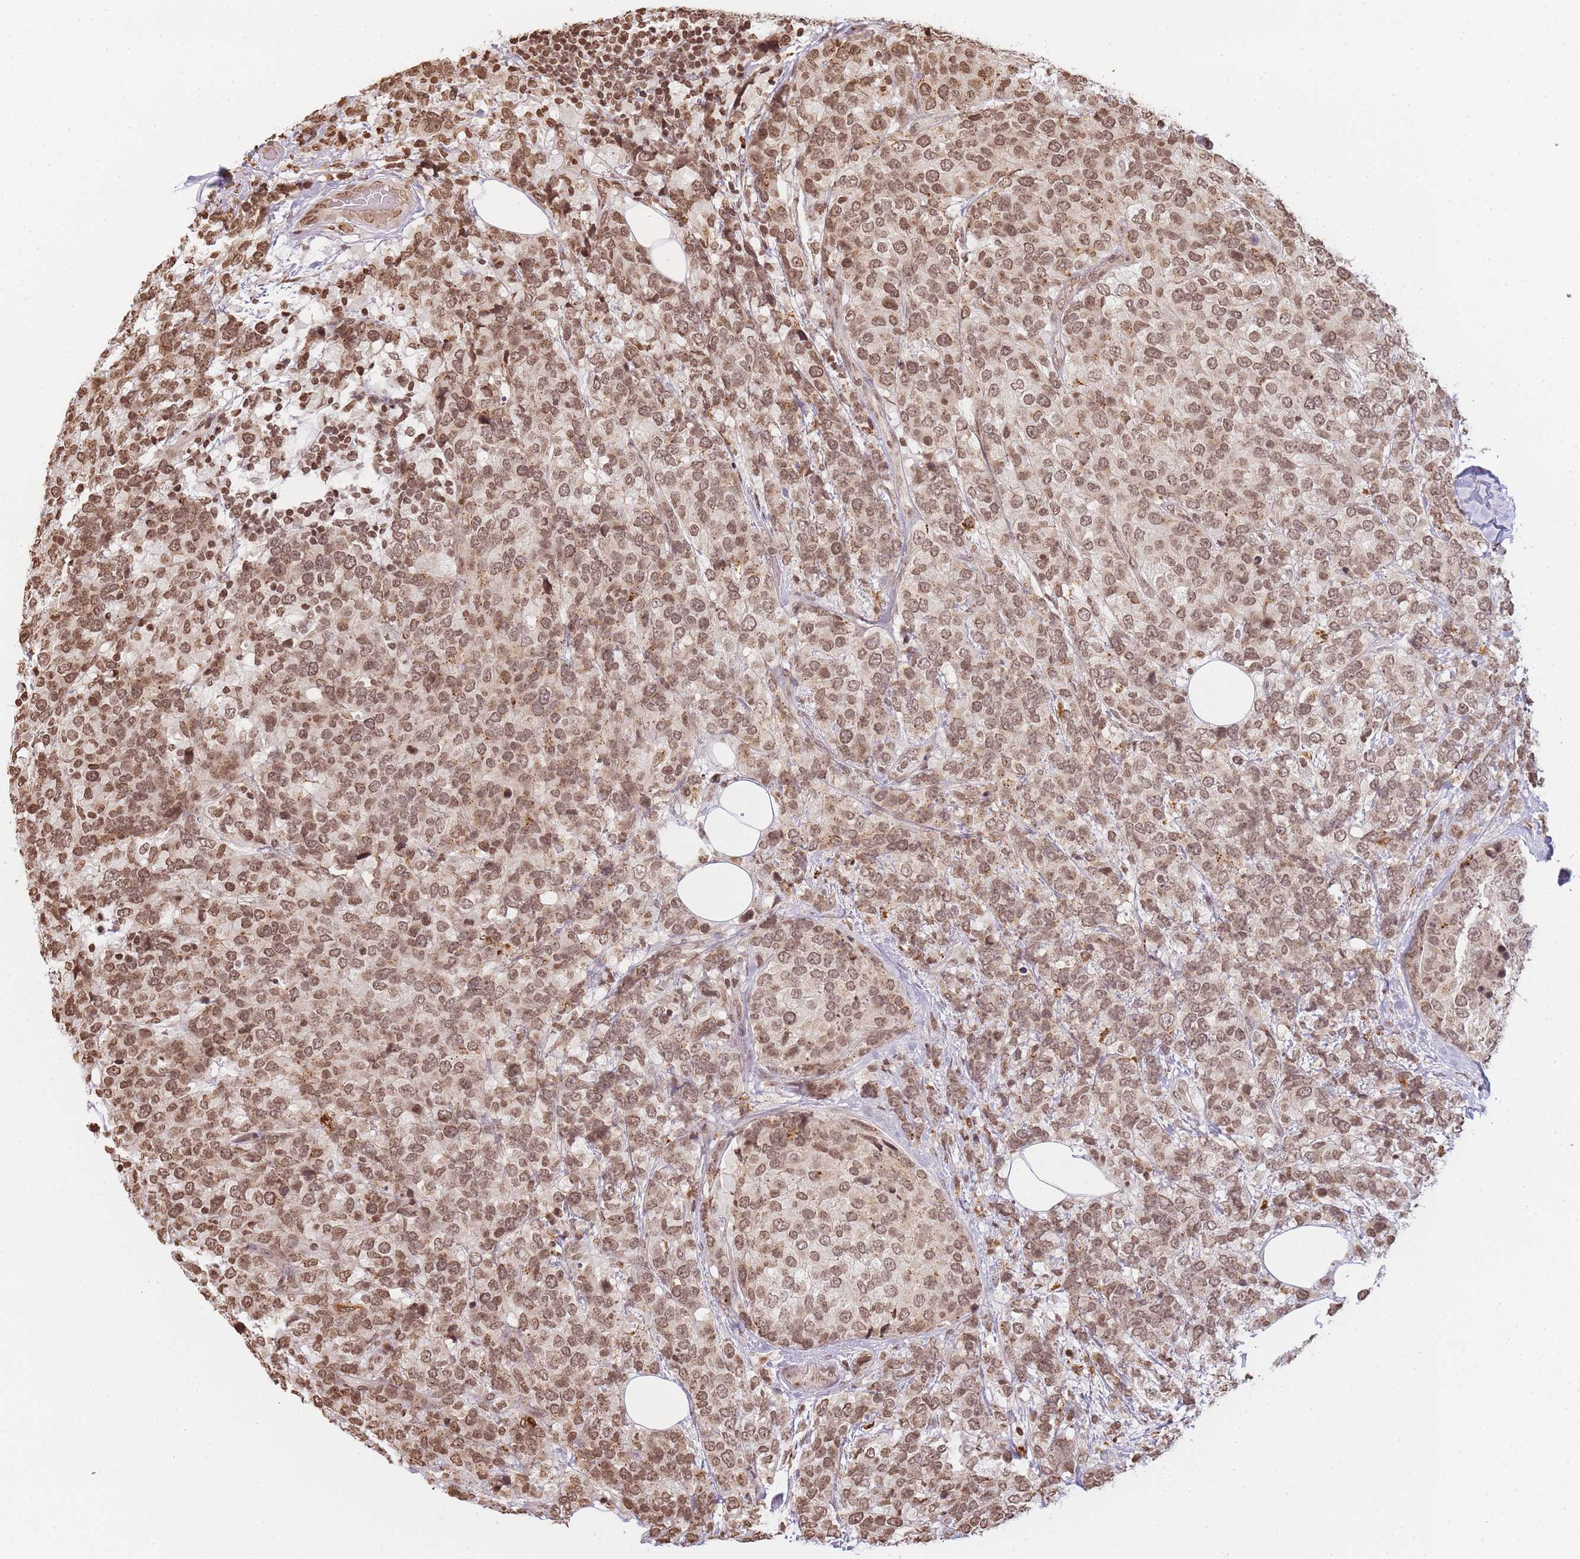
{"staining": {"intensity": "moderate", "quantity": ">75%", "location": "nuclear"}, "tissue": "breast cancer", "cell_type": "Tumor cells", "image_type": "cancer", "snomed": [{"axis": "morphology", "description": "Lobular carcinoma"}, {"axis": "topography", "description": "Breast"}], "caption": "Lobular carcinoma (breast) stained with a brown dye exhibits moderate nuclear positive staining in approximately >75% of tumor cells.", "gene": "WWTR1", "patient": {"sex": "female", "age": 59}}